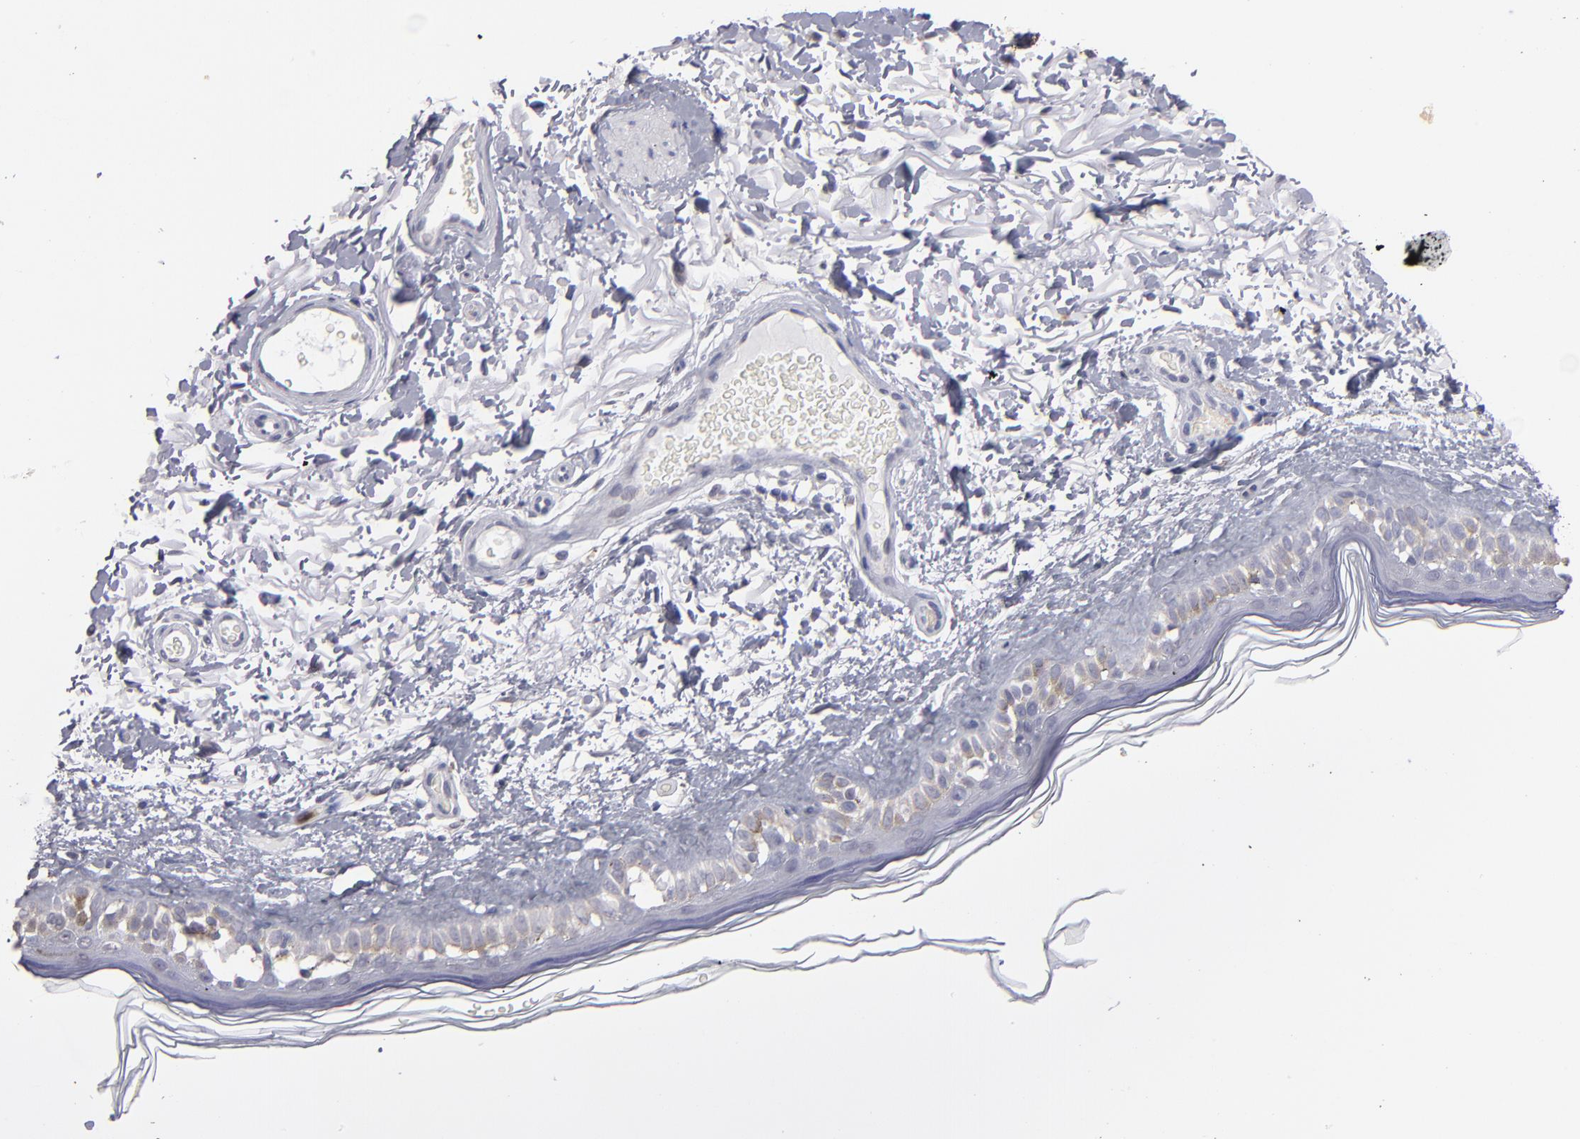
{"staining": {"intensity": "negative", "quantity": "none", "location": "none"}, "tissue": "skin", "cell_type": "Fibroblasts", "image_type": "normal", "snomed": [{"axis": "morphology", "description": "Normal tissue, NOS"}, {"axis": "topography", "description": "Skin"}], "caption": "IHC image of benign skin: human skin stained with DAB shows no significant protein positivity in fibroblasts. (IHC, brightfield microscopy, high magnification).", "gene": "MGAM", "patient": {"sex": "male", "age": 63}}